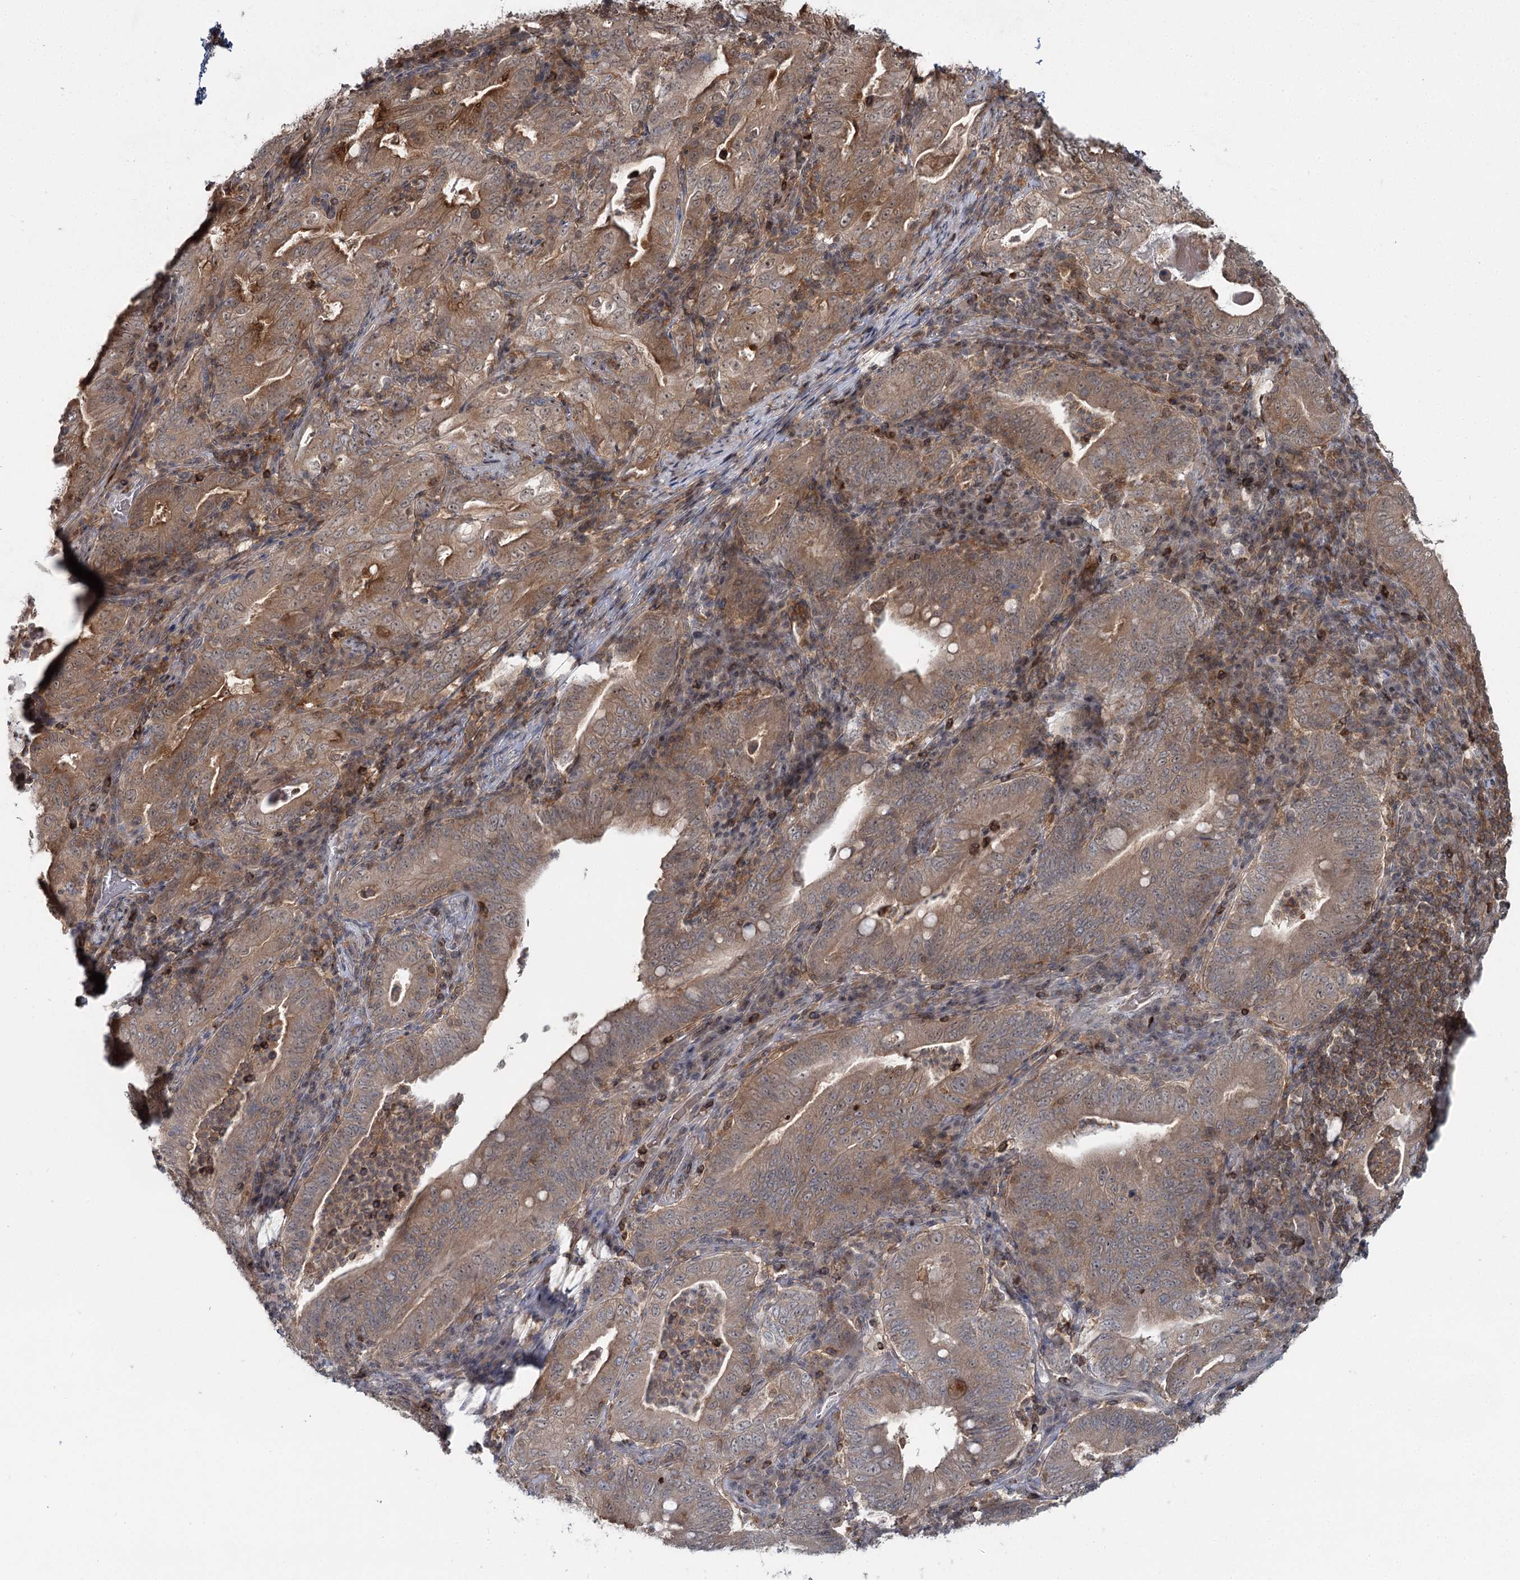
{"staining": {"intensity": "moderate", "quantity": ">75%", "location": "cytoplasmic/membranous"}, "tissue": "stomach cancer", "cell_type": "Tumor cells", "image_type": "cancer", "snomed": [{"axis": "morphology", "description": "Normal tissue, NOS"}, {"axis": "morphology", "description": "Adenocarcinoma, NOS"}, {"axis": "topography", "description": "Esophagus"}, {"axis": "topography", "description": "Stomach, upper"}, {"axis": "topography", "description": "Peripheral nerve tissue"}], "caption": "Immunohistochemistry (IHC) of adenocarcinoma (stomach) reveals medium levels of moderate cytoplasmic/membranous expression in about >75% of tumor cells.", "gene": "WDR44", "patient": {"sex": "male", "age": 62}}